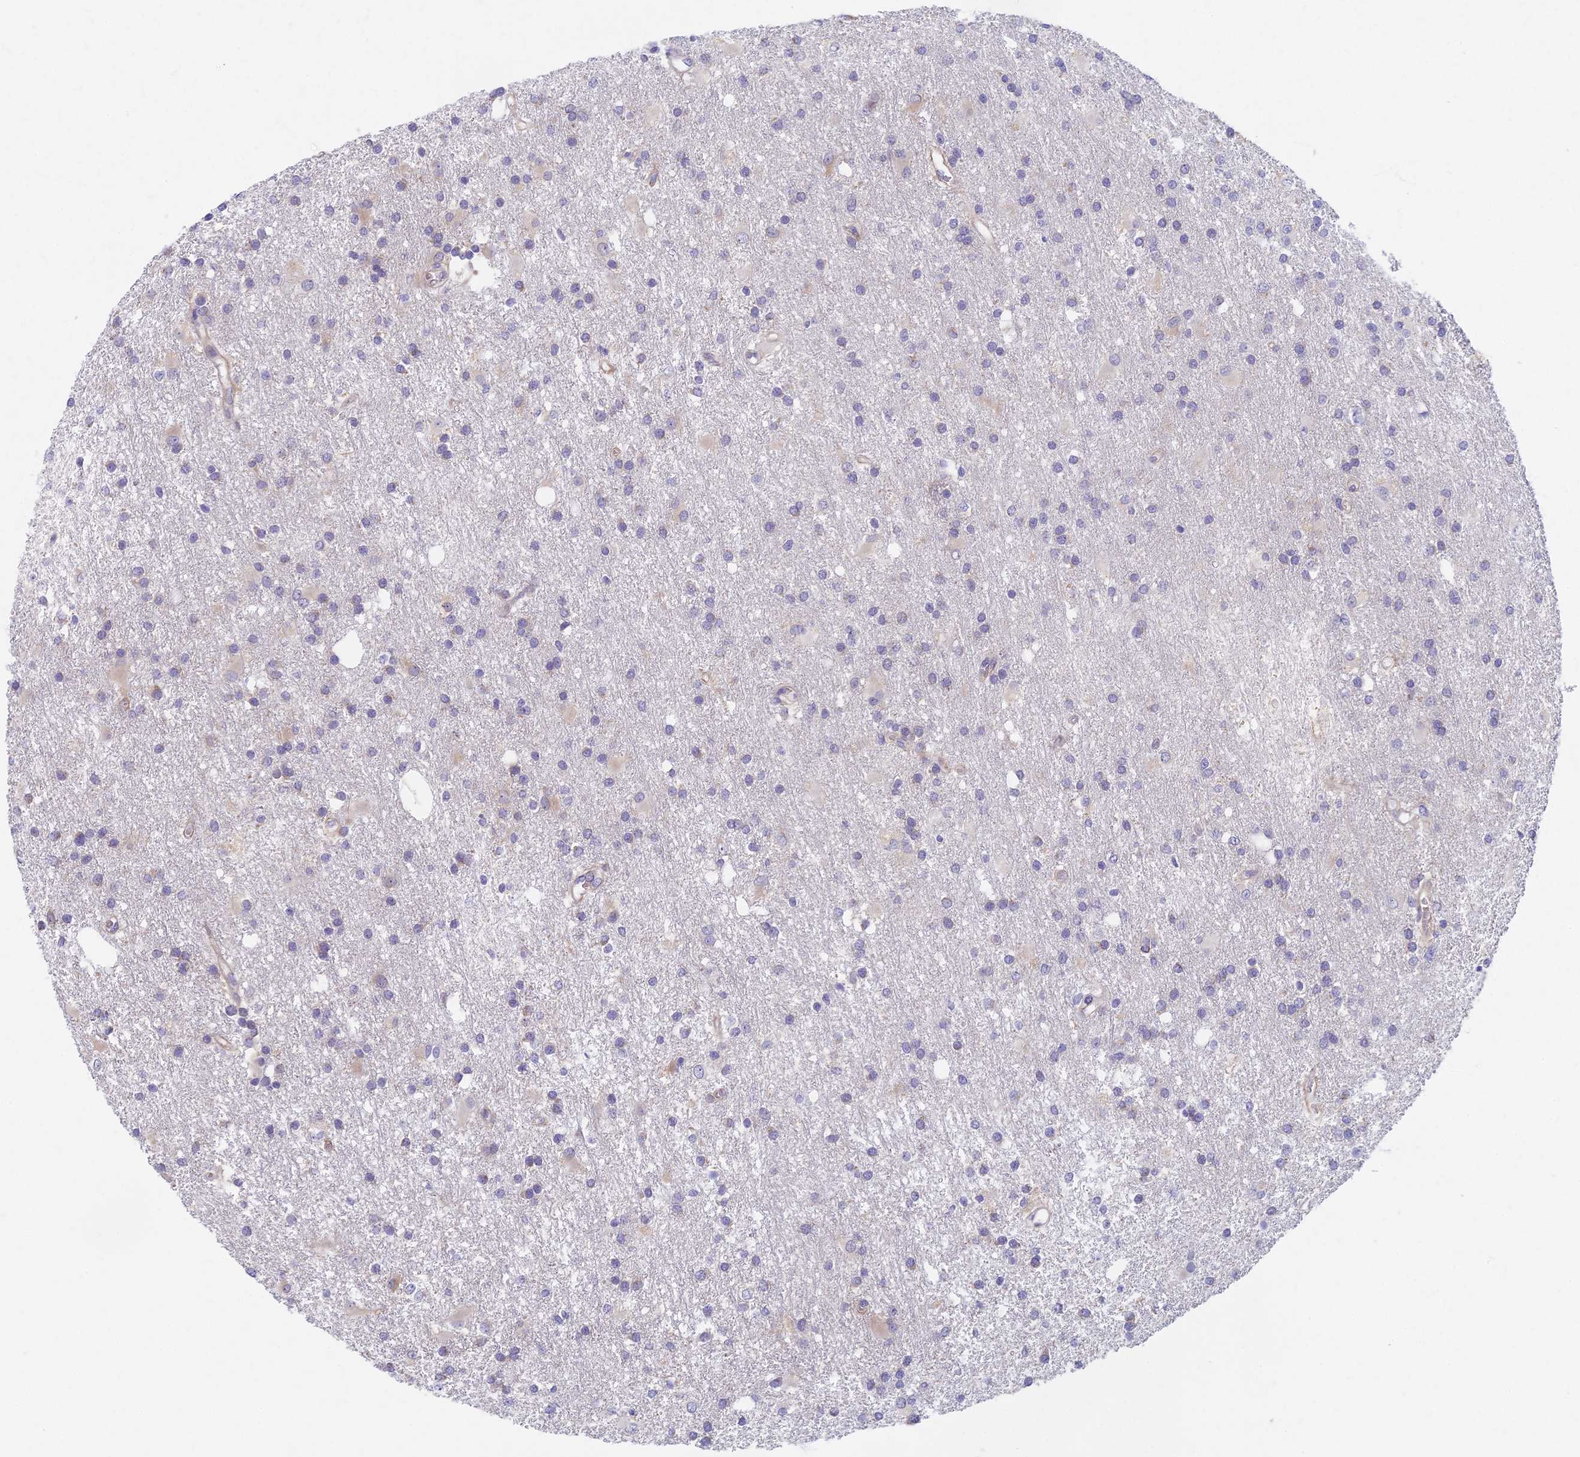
{"staining": {"intensity": "weak", "quantity": "<25%", "location": "cytoplasmic/membranous"}, "tissue": "glioma", "cell_type": "Tumor cells", "image_type": "cancer", "snomed": [{"axis": "morphology", "description": "Glioma, malignant, High grade"}, {"axis": "topography", "description": "Brain"}], "caption": "DAB (3,3'-diaminobenzidine) immunohistochemical staining of human glioma shows no significant expression in tumor cells.", "gene": "AP4E1", "patient": {"sex": "male", "age": 77}}